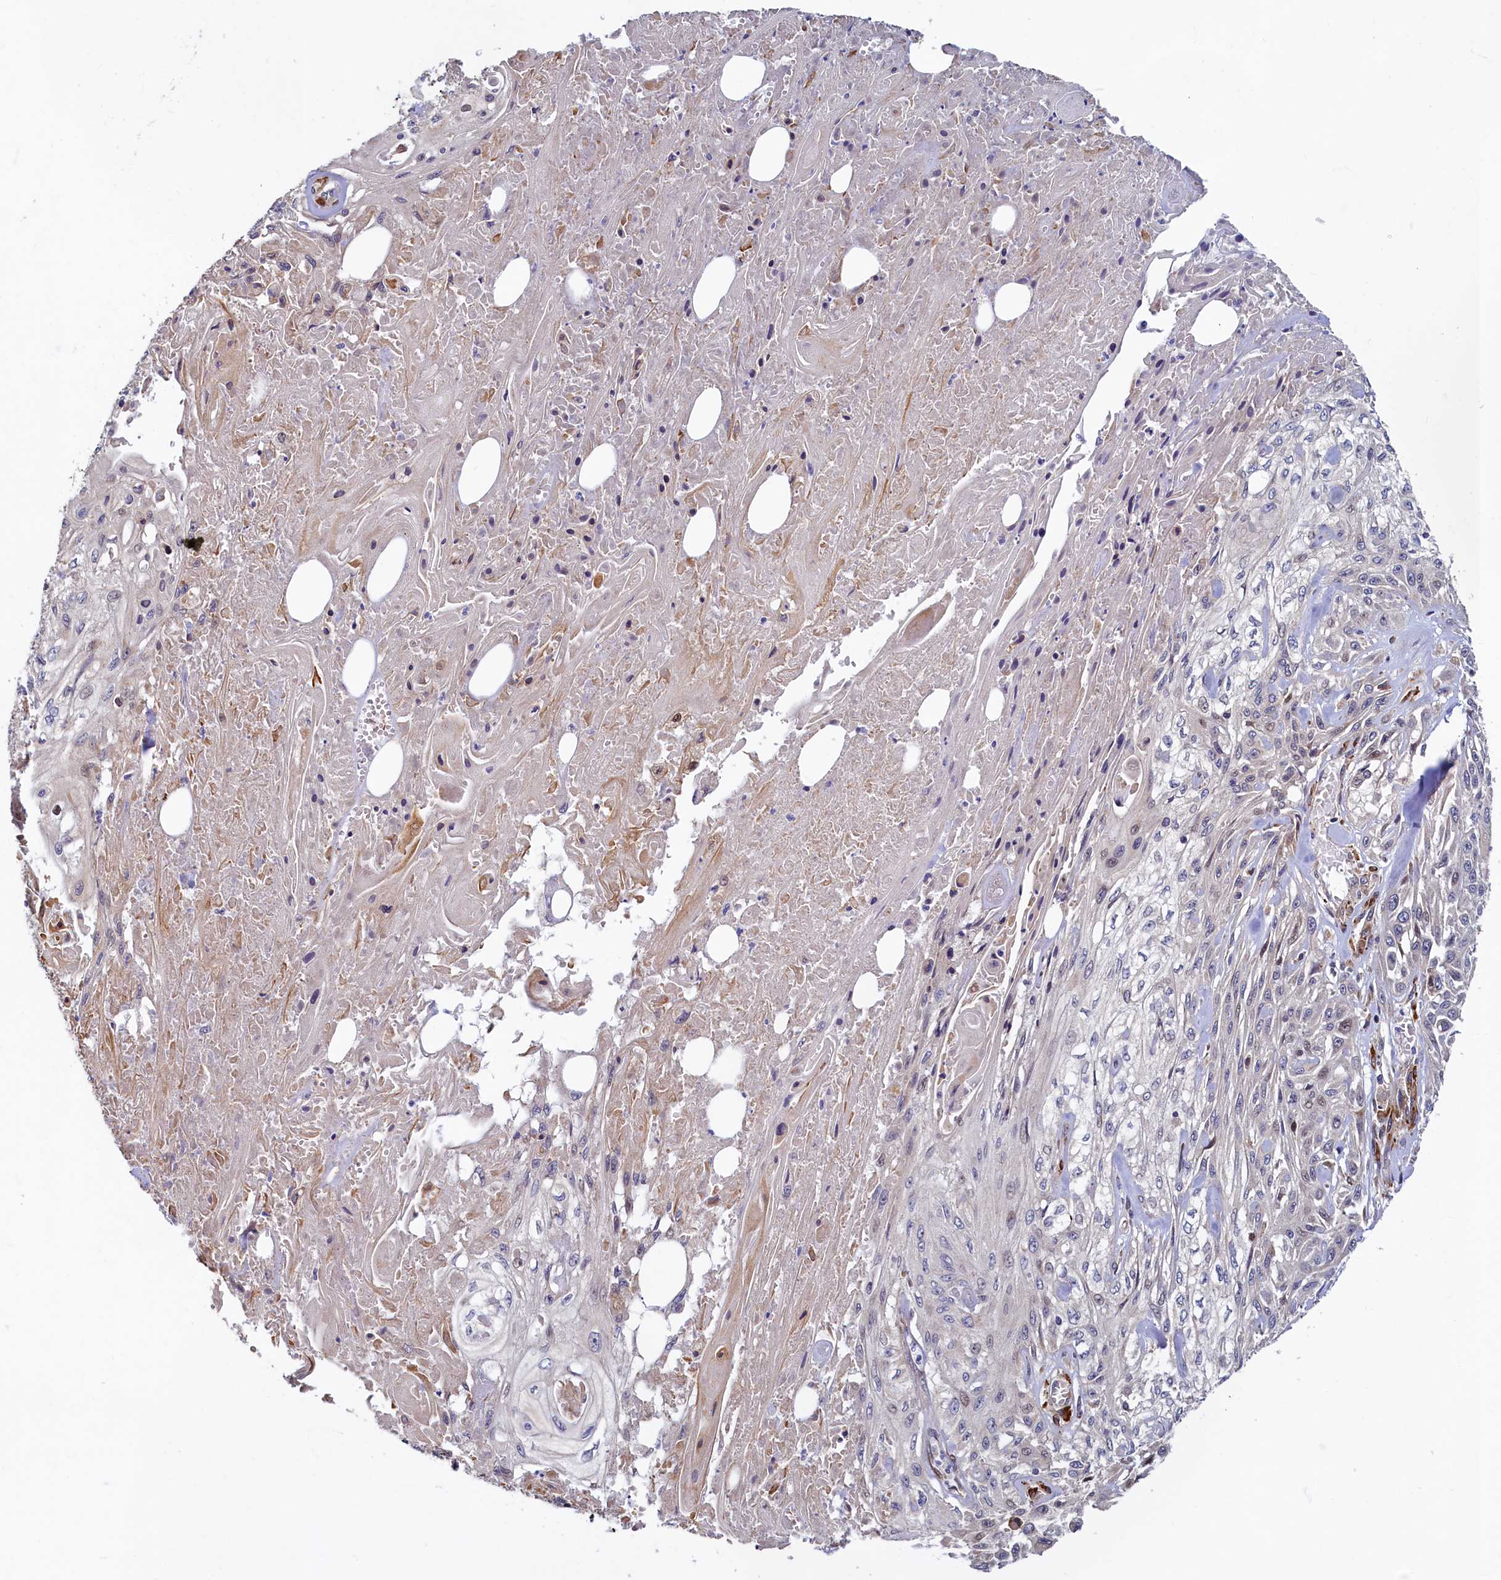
{"staining": {"intensity": "weak", "quantity": "25%-75%", "location": "nuclear"}, "tissue": "skin cancer", "cell_type": "Tumor cells", "image_type": "cancer", "snomed": [{"axis": "morphology", "description": "Squamous cell carcinoma, NOS"}, {"axis": "morphology", "description": "Squamous cell carcinoma, metastatic, NOS"}, {"axis": "topography", "description": "Skin"}, {"axis": "topography", "description": "Lymph node"}], "caption": "This is a photomicrograph of immunohistochemistry (IHC) staining of metastatic squamous cell carcinoma (skin), which shows weak positivity in the nuclear of tumor cells.", "gene": "SLC16A14", "patient": {"sex": "male", "age": 75}}